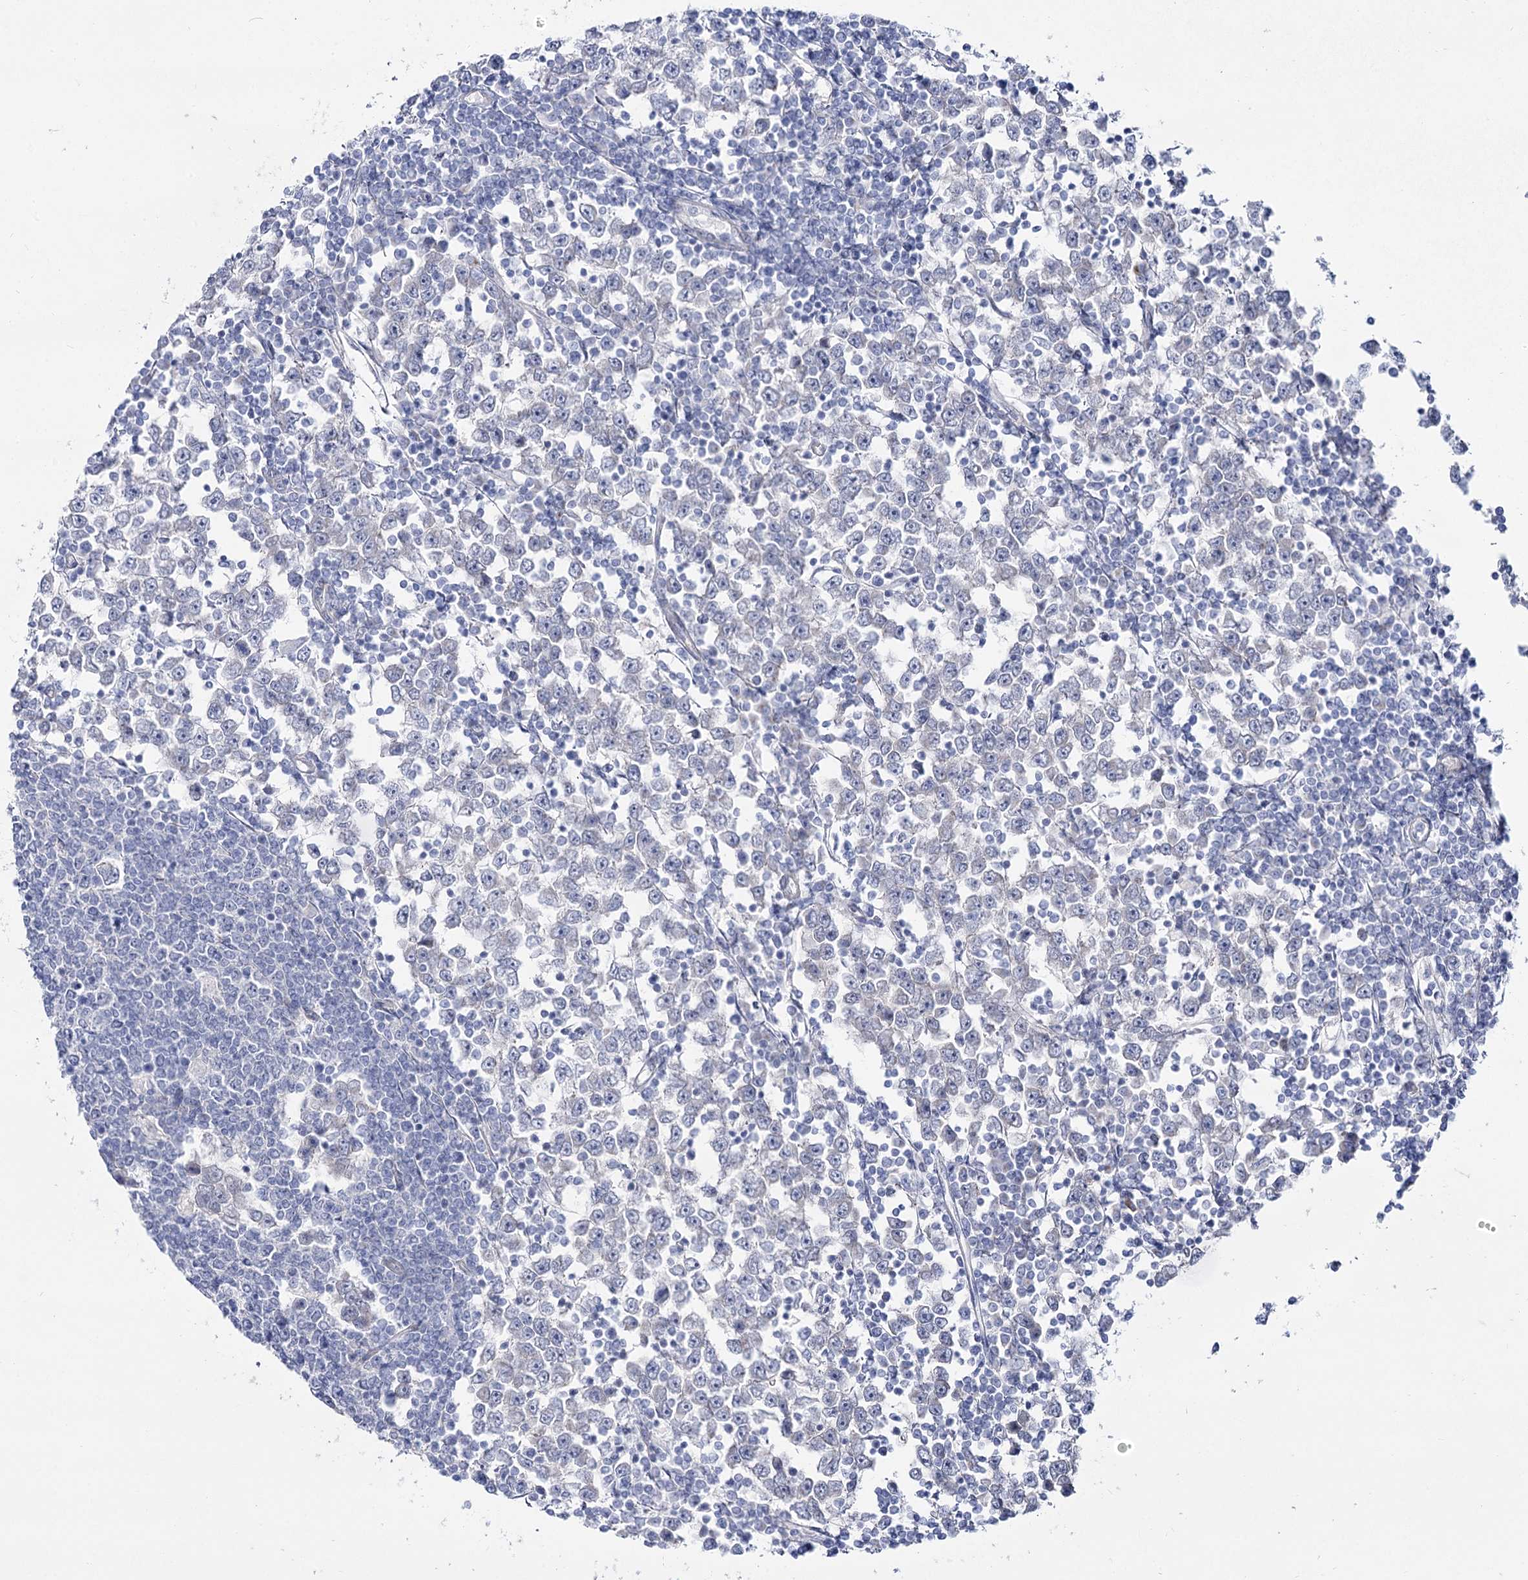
{"staining": {"intensity": "negative", "quantity": "none", "location": "none"}, "tissue": "testis cancer", "cell_type": "Tumor cells", "image_type": "cancer", "snomed": [{"axis": "morphology", "description": "Seminoma, NOS"}, {"axis": "topography", "description": "Testis"}], "caption": "IHC image of neoplastic tissue: human testis seminoma stained with DAB (3,3'-diaminobenzidine) reveals no significant protein staining in tumor cells.", "gene": "SUOX", "patient": {"sex": "male", "age": 65}}